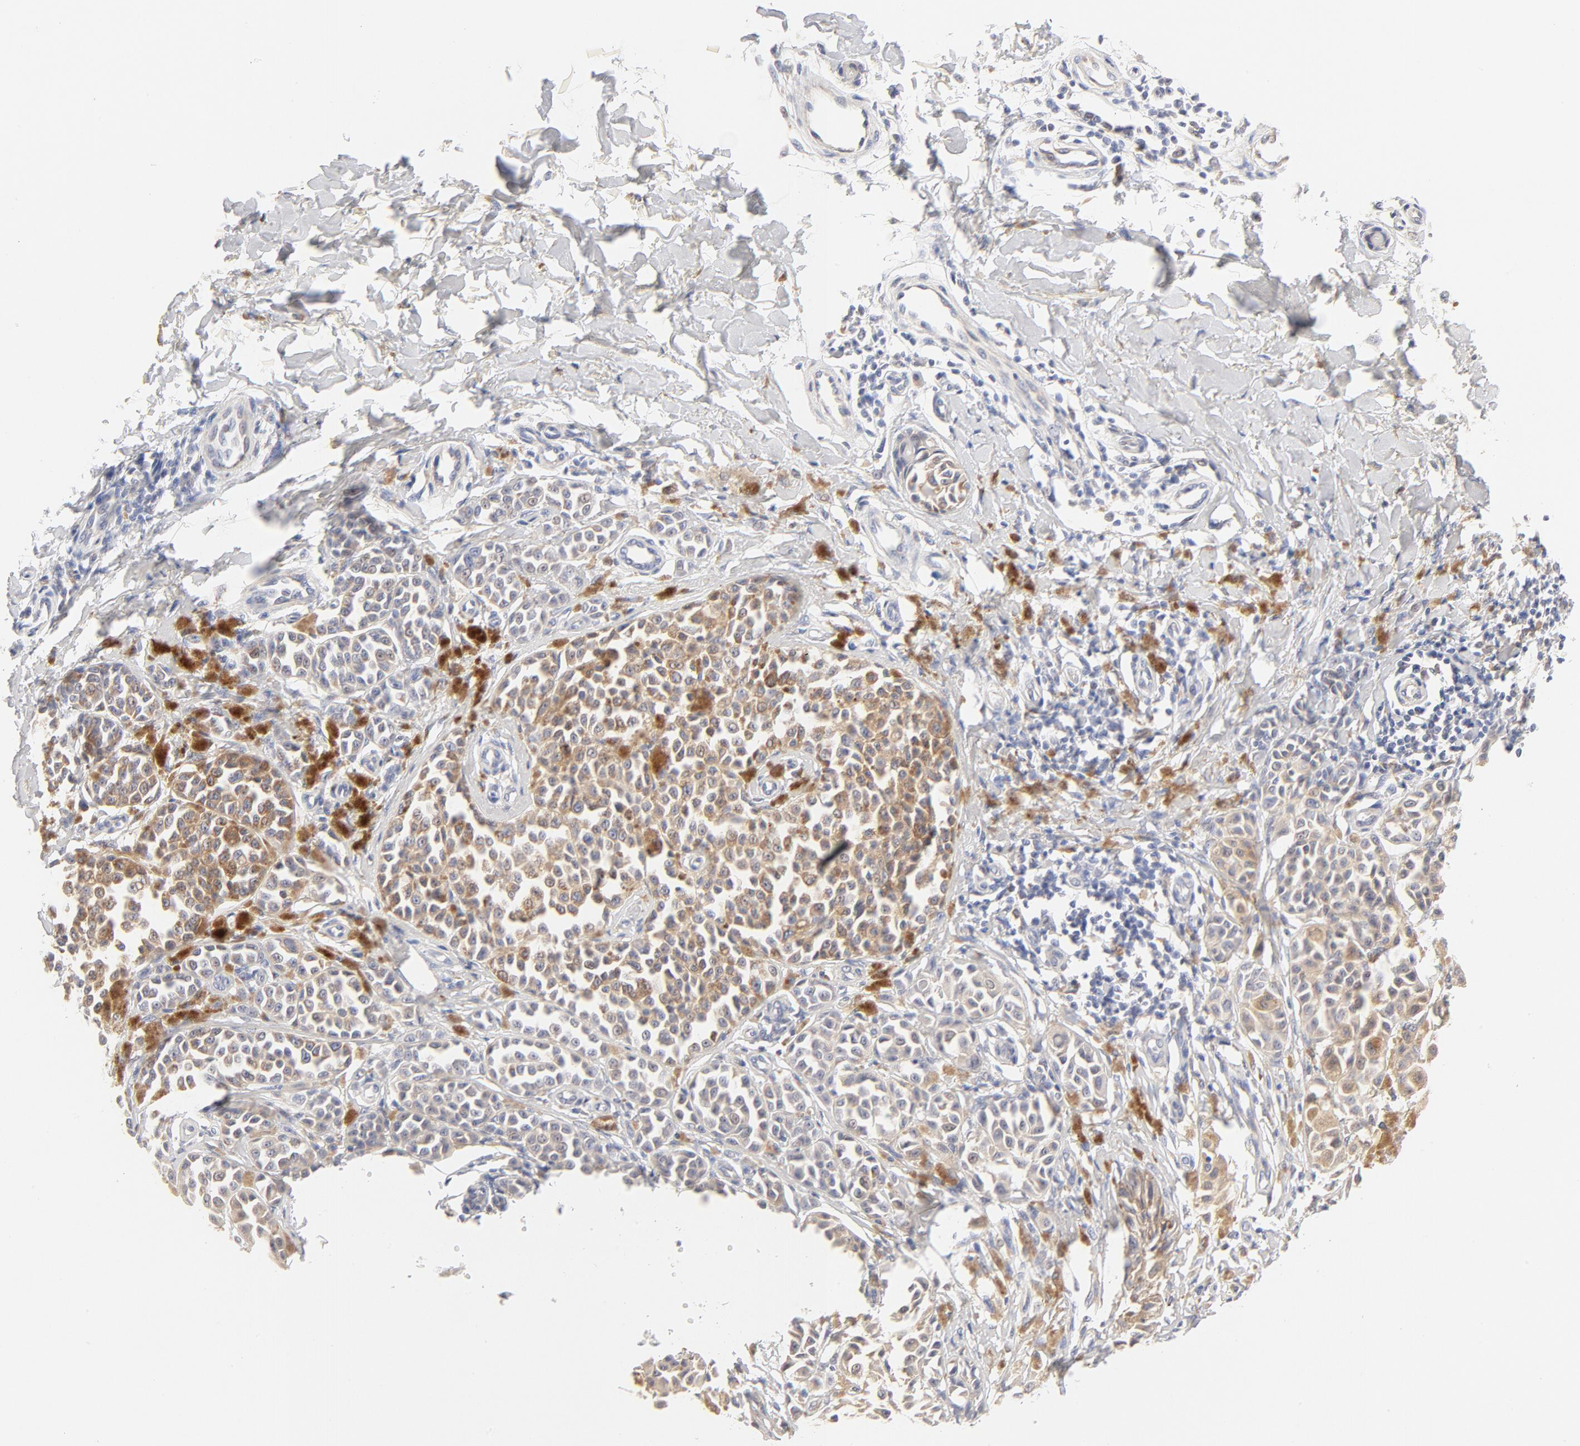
{"staining": {"intensity": "weak", "quantity": ">75%", "location": "cytoplasmic/membranous"}, "tissue": "melanoma", "cell_type": "Tumor cells", "image_type": "cancer", "snomed": [{"axis": "morphology", "description": "Malignant melanoma, NOS"}, {"axis": "topography", "description": "Skin"}], "caption": "Tumor cells reveal low levels of weak cytoplasmic/membranous expression in about >75% of cells in melanoma.", "gene": "MTERF2", "patient": {"sex": "female", "age": 38}}